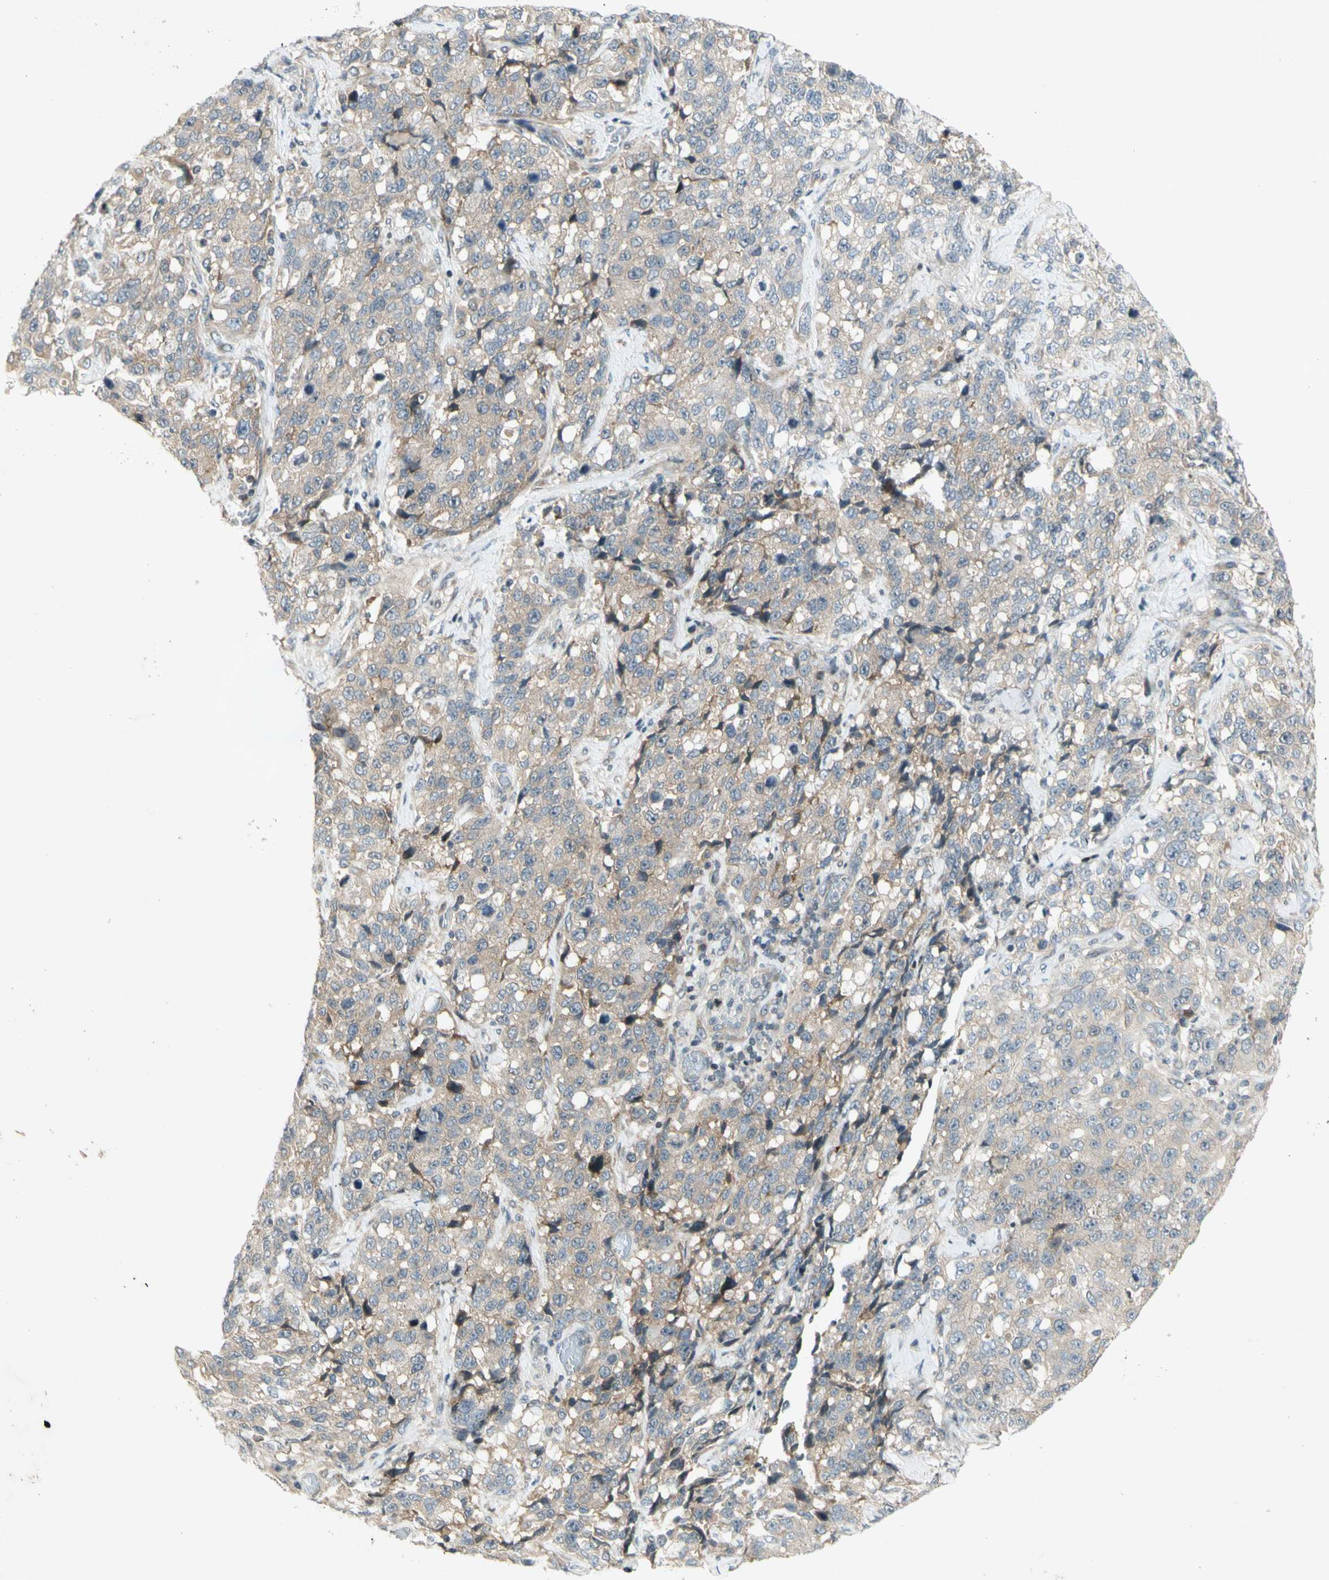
{"staining": {"intensity": "weak", "quantity": "25%-75%", "location": "cytoplasmic/membranous"}, "tissue": "stomach cancer", "cell_type": "Tumor cells", "image_type": "cancer", "snomed": [{"axis": "morphology", "description": "Normal tissue, NOS"}, {"axis": "morphology", "description": "Adenocarcinoma, NOS"}, {"axis": "topography", "description": "Stomach"}], "caption": "This image exhibits immunohistochemistry (IHC) staining of human stomach cancer, with low weak cytoplasmic/membranous positivity in approximately 25%-75% of tumor cells.", "gene": "ETF1", "patient": {"sex": "male", "age": 48}}